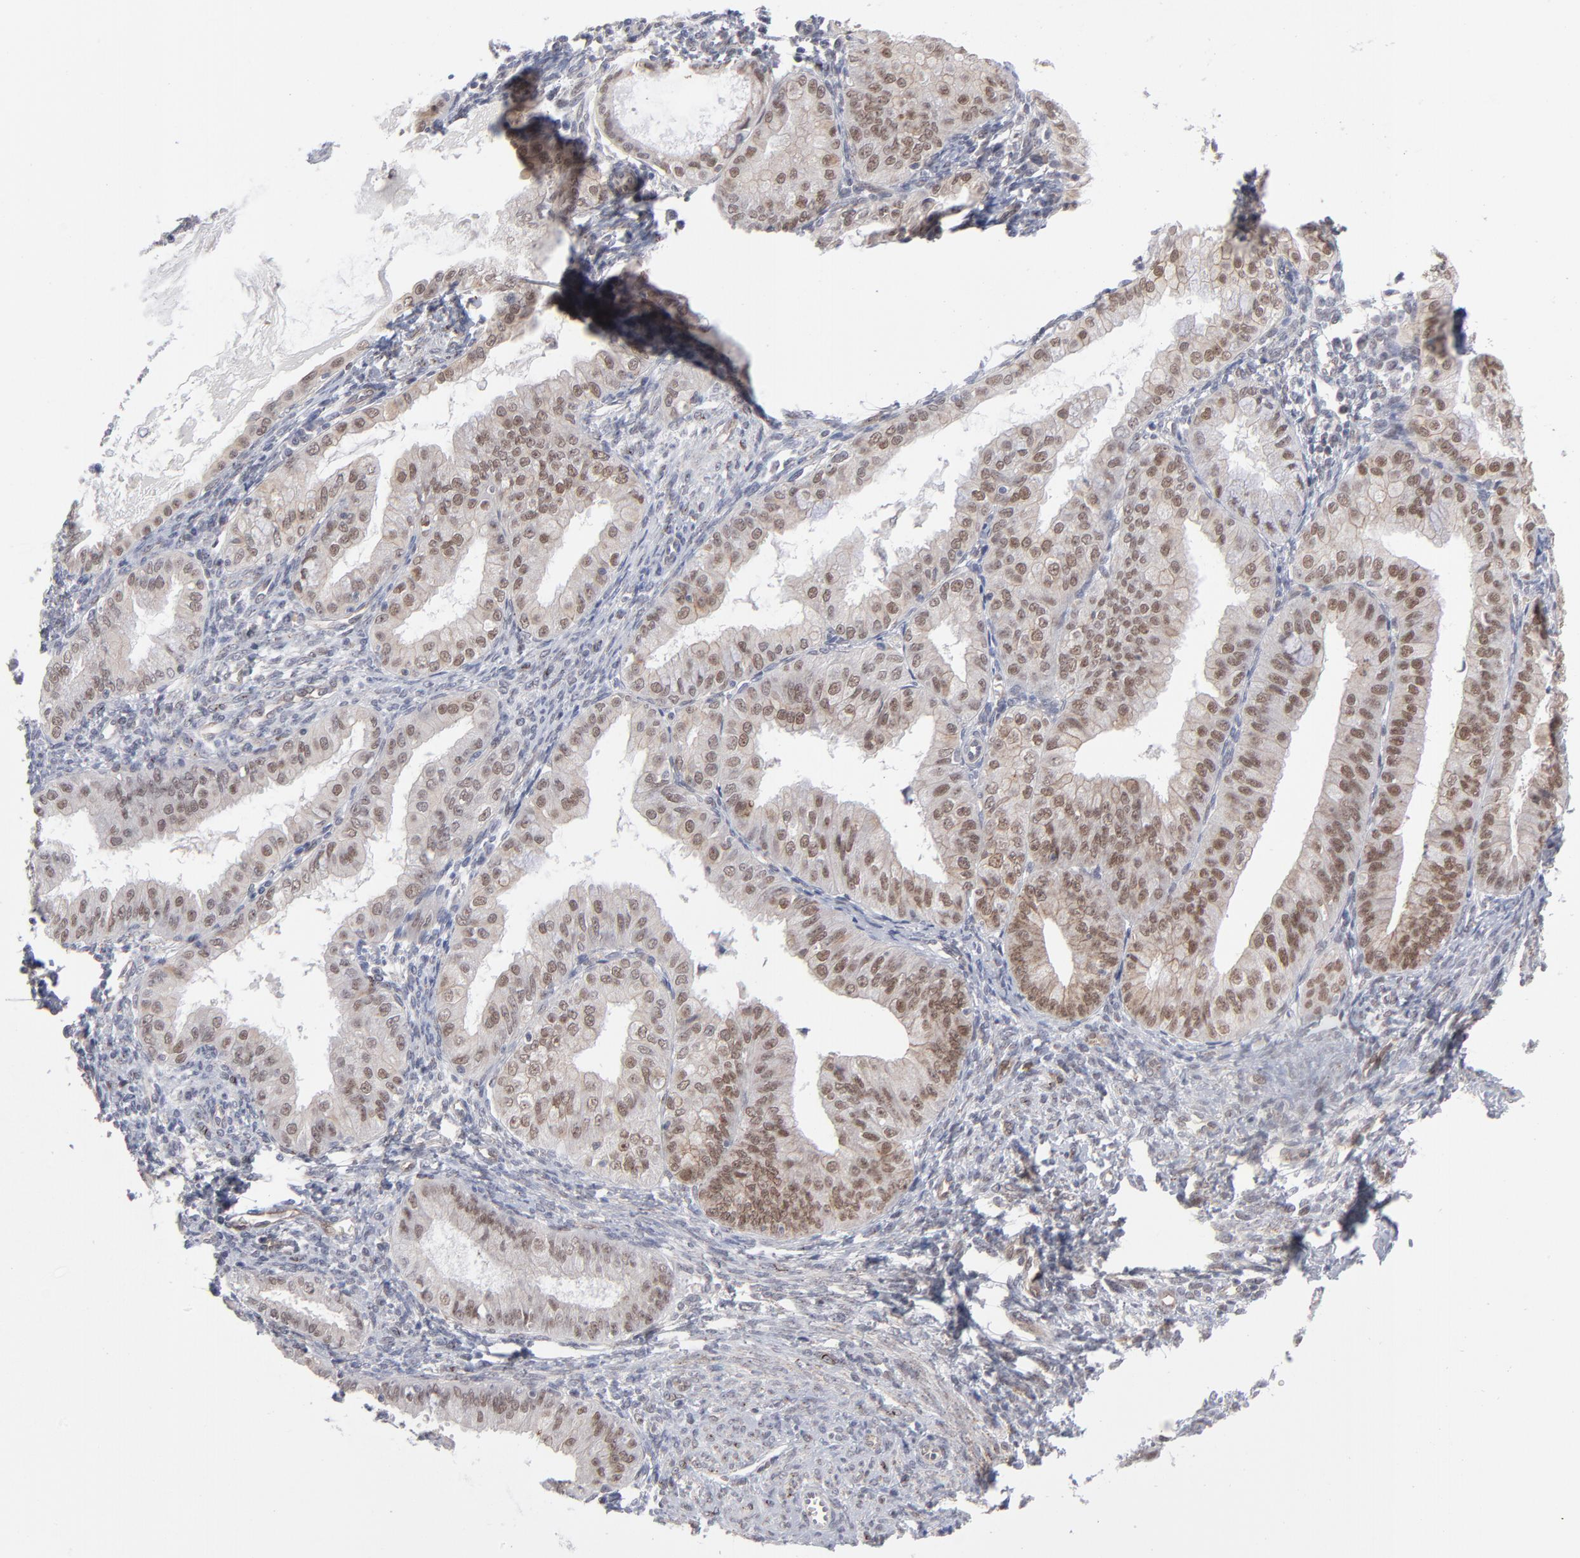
{"staining": {"intensity": "moderate", "quantity": ">75%", "location": "cytoplasmic/membranous,nuclear"}, "tissue": "endometrial cancer", "cell_type": "Tumor cells", "image_type": "cancer", "snomed": [{"axis": "morphology", "description": "Adenocarcinoma, NOS"}, {"axis": "topography", "description": "Endometrium"}], "caption": "Endometrial cancer (adenocarcinoma) stained for a protein displays moderate cytoplasmic/membranous and nuclear positivity in tumor cells.", "gene": "NBN", "patient": {"sex": "female", "age": 76}}